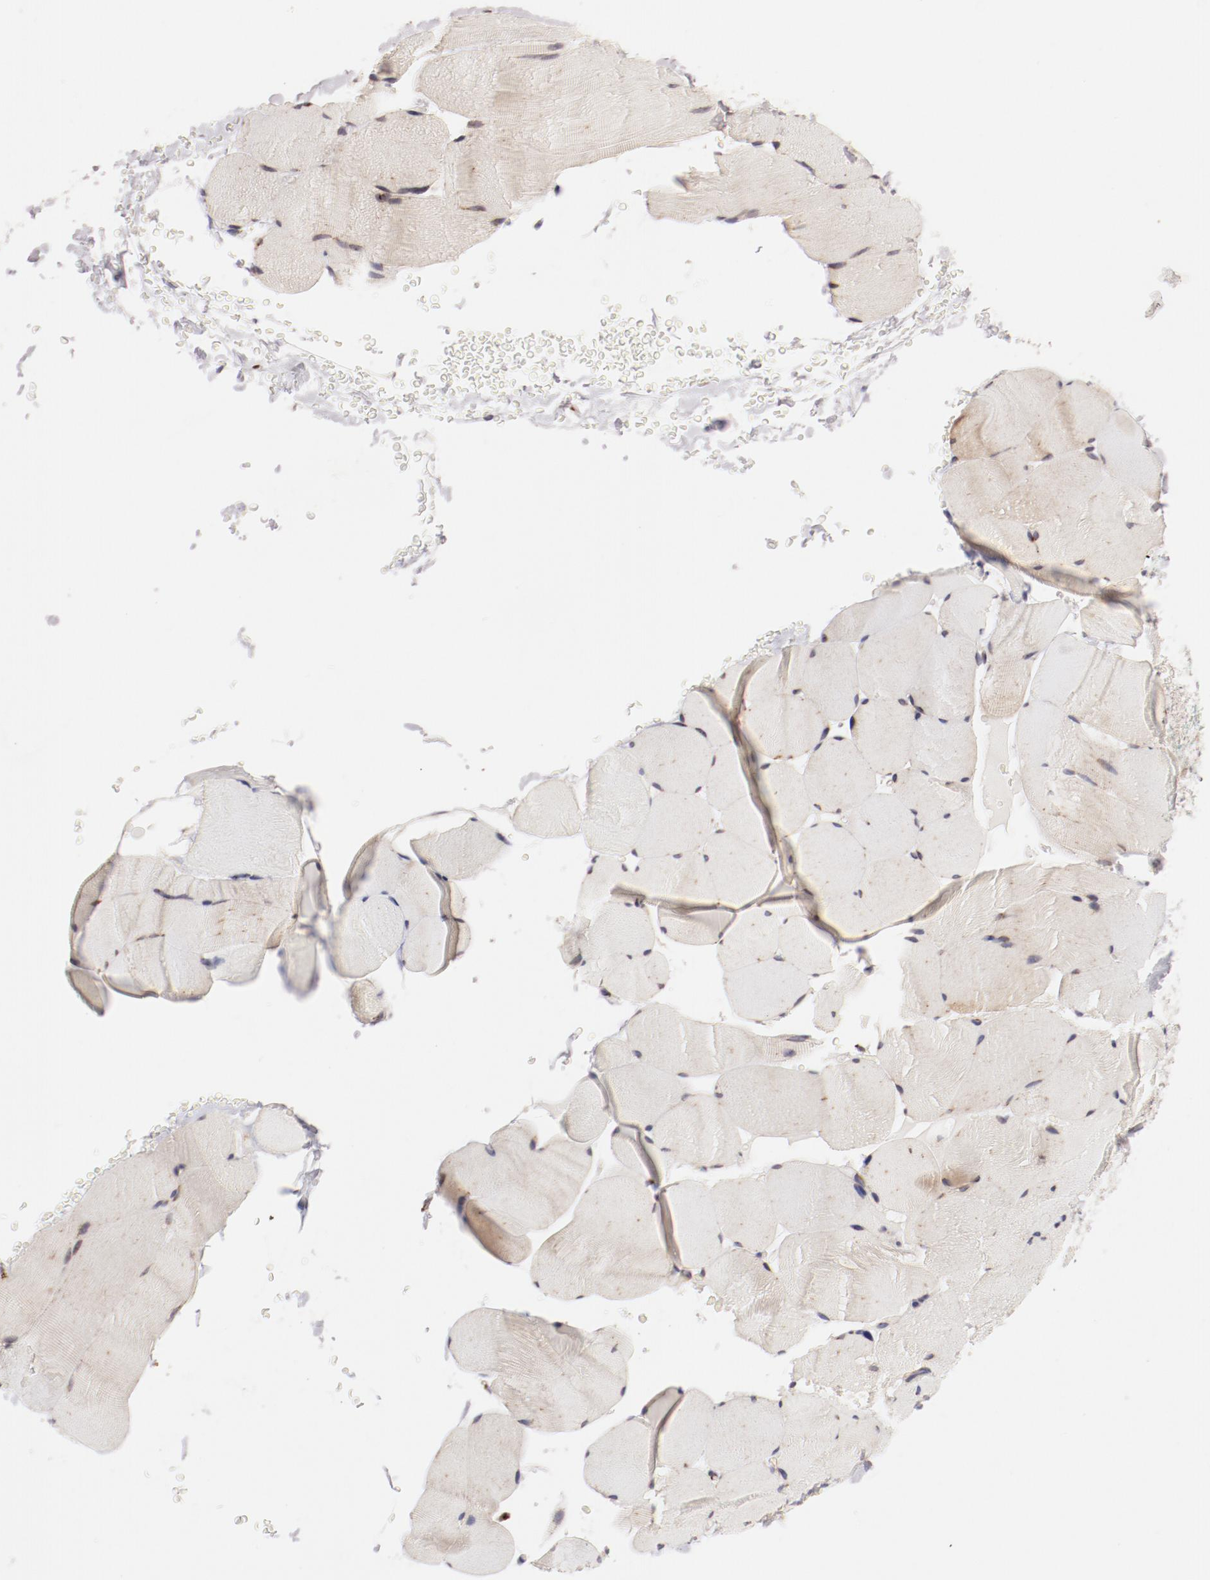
{"staining": {"intensity": "negative", "quantity": "none", "location": "none"}, "tissue": "skeletal muscle", "cell_type": "Myocytes", "image_type": "normal", "snomed": [{"axis": "morphology", "description": "Normal tissue, NOS"}, {"axis": "topography", "description": "Skeletal muscle"}], "caption": "High power microscopy micrograph of an immunohistochemistry (IHC) image of unremarkable skeletal muscle, revealing no significant expression in myocytes.", "gene": "RPL12", "patient": {"sex": "male", "age": 62}}